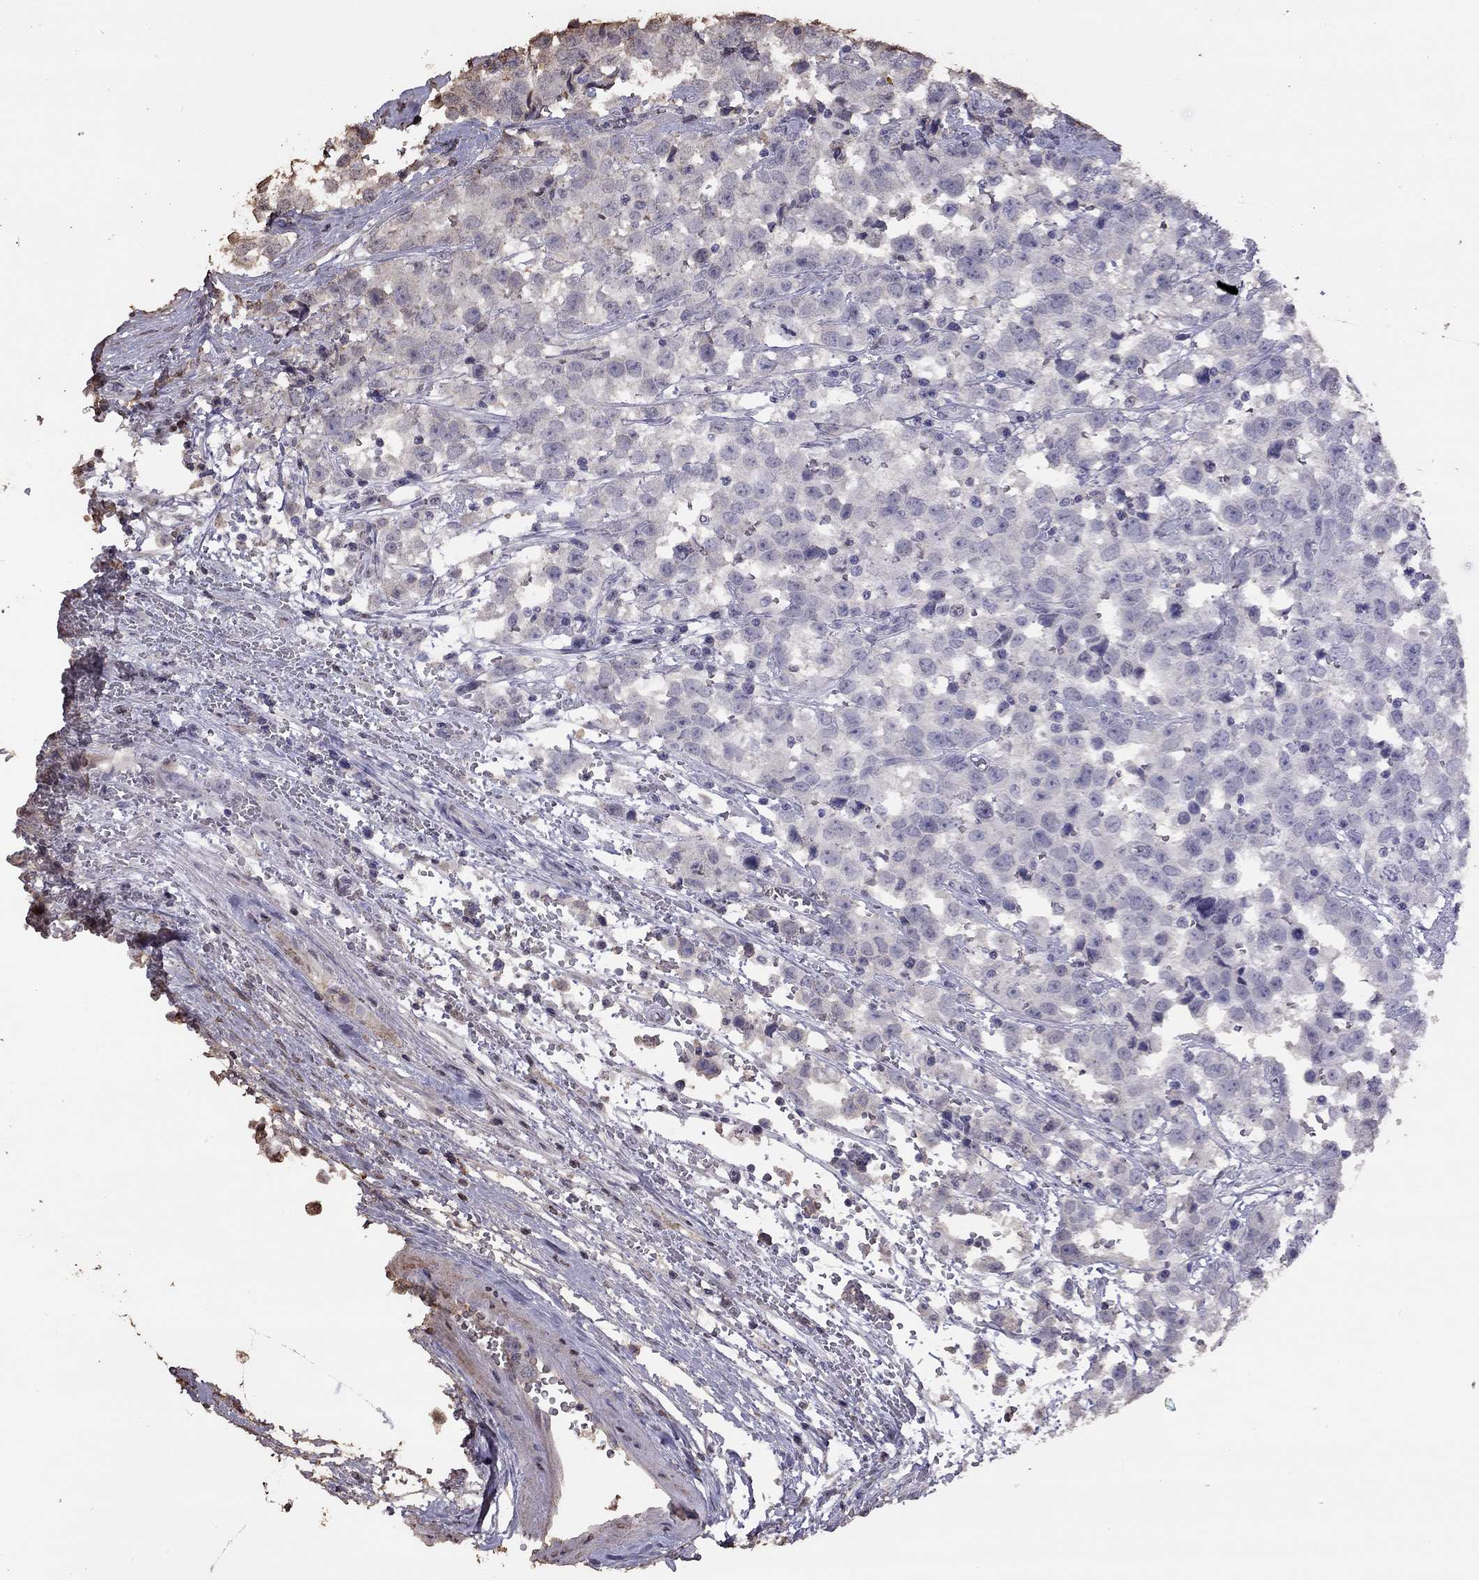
{"staining": {"intensity": "negative", "quantity": "none", "location": "none"}, "tissue": "testis cancer", "cell_type": "Tumor cells", "image_type": "cancer", "snomed": [{"axis": "morphology", "description": "Seminoma, NOS"}, {"axis": "topography", "description": "Testis"}], "caption": "An image of human seminoma (testis) is negative for staining in tumor cells.", "gene": "SUN3", "patient": {"sex": "male", "age": 34}}